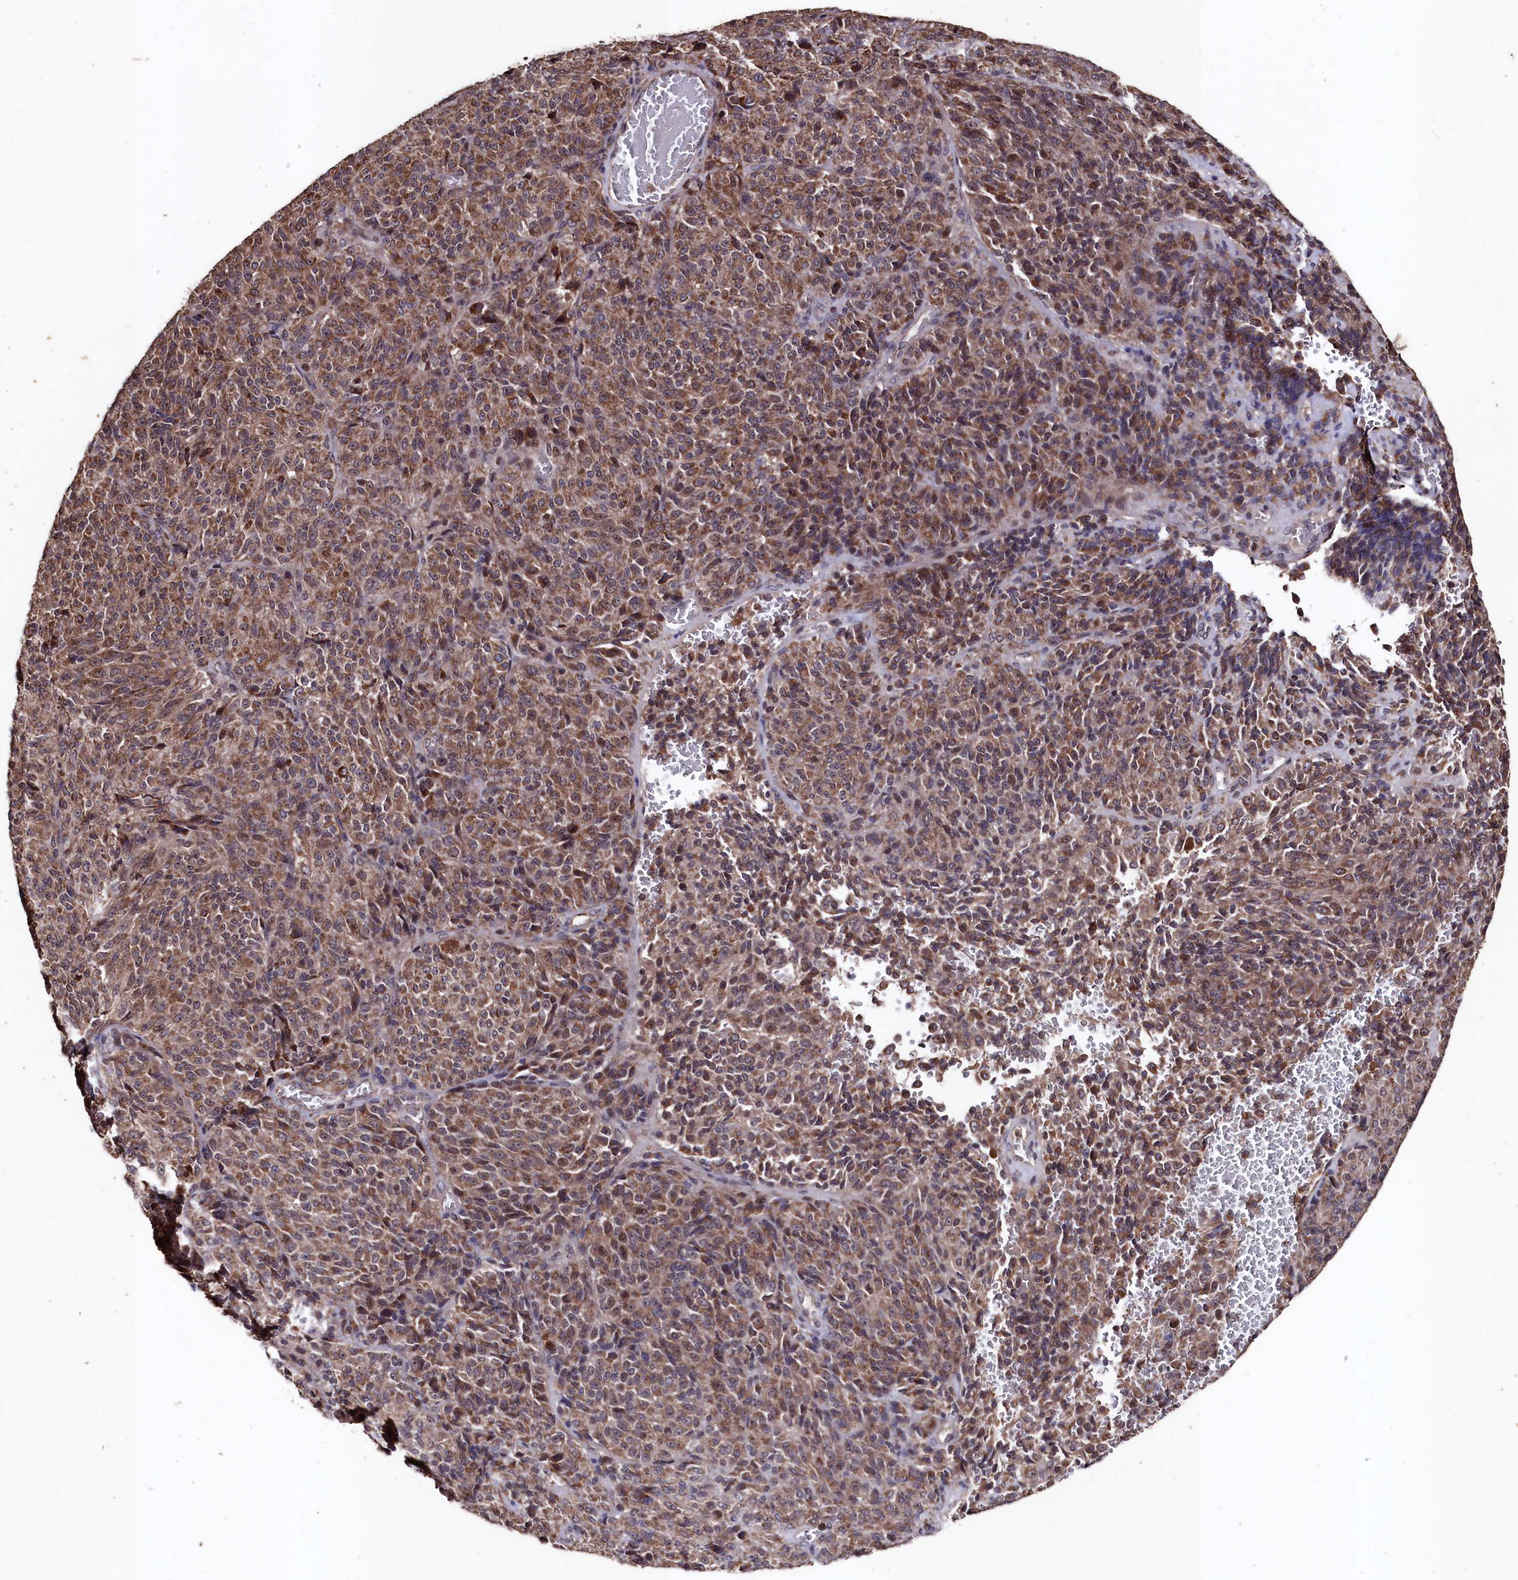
{"staining": {"intensity": "moderate", "quantity": ">75%", "location": "cytoplasmic/membranous"}, "tissue": "melanoma", "cell_type": "Tumor cells", "image_type": "cancer", "snomed": [{"axis": "morphology", "description": "Malignant melanoma, Metastatic site"}, {"axis": "topography", "description": "Brain"}], "caption": "Immunohistochemical staining of human malignant melanoma (metastatic site) displays moderate cytoplasmic/membranous protein staining in approximately >75% of tumor cells.", "gene": "MYO1H", "patient": {"sex": "female", "age": 56}}